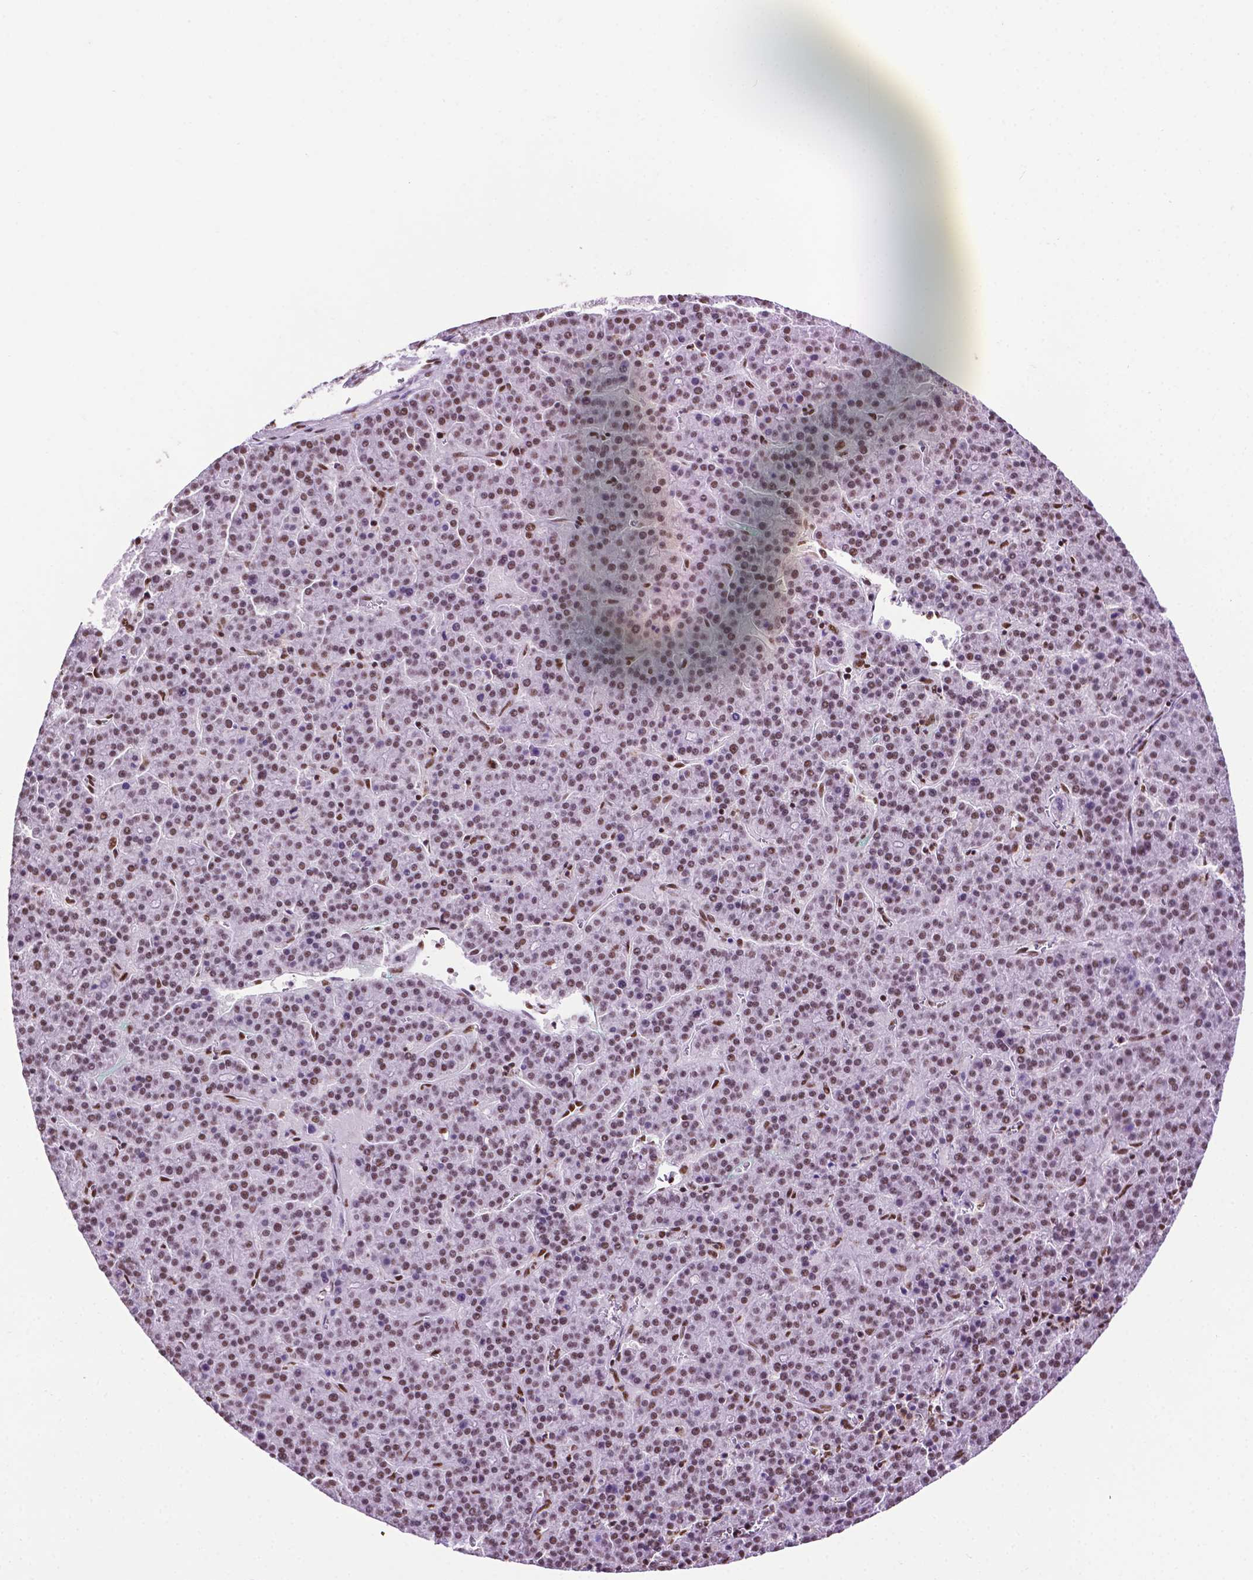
{"staining": {"intensity": "moderate", "quantity": ">75%", "location": "nuclear"}, "tissue": "liver cancer", "cell_type": "Tumor cells", "image_type": "cancer", "snomed": [{"axis": "morphology", "description": "Carcinoma, Hepatocellular, NOS"}, {"axis": "topography", "description": "Liver"}], "caption": "An IHC histopathology image of tumor tissue is shown. Protein staining in brown shows moderate nuclear positivity in liver cancer (hepatocellular carcinoma) within tumor cells.", "gene": "CCAR2", "patient": {"sex": "female", "age": 58}}